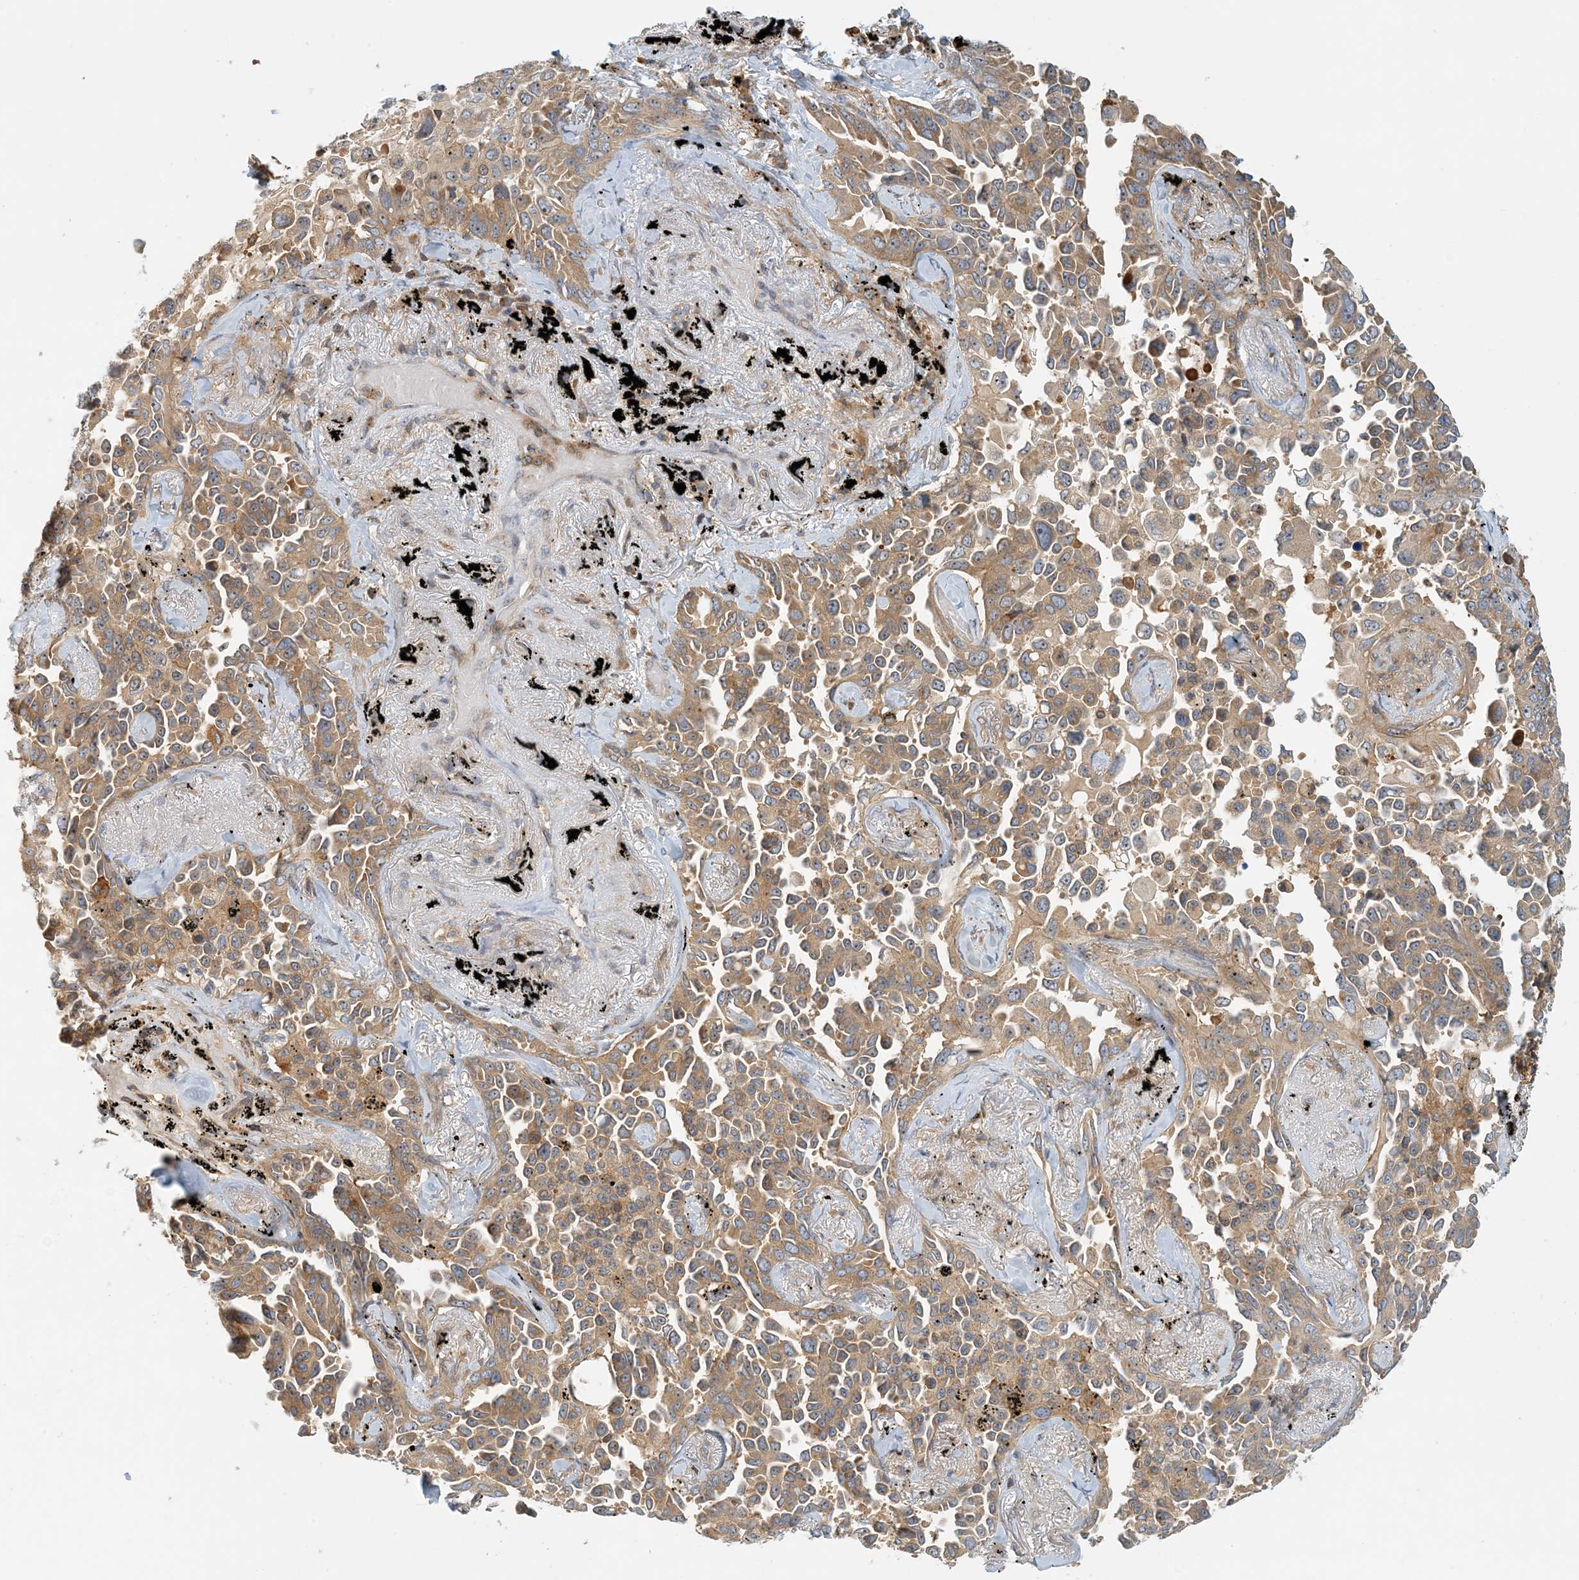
{"staining": {"intensity": "moderate", "quantity": ">75%", "location": "cytoplasmic/membranous"}, "tissue": "lung cancer", "cell_type": "Tumor cells", "image_type": "cancer", "snomed": [{"axis": "morphology", "description": "Adenocarcinoma, NOS"}, {"axis": "topography", "description": "Lung"}], "caption": "A medium amount of moderate cytoplasmic/membranous staining is appreciated in approximately >75% of tumor cells in adenocarcinoma (lung) tissue.", "gene": "COLEC11", "patient": {"sex": "female", "age": 67}}